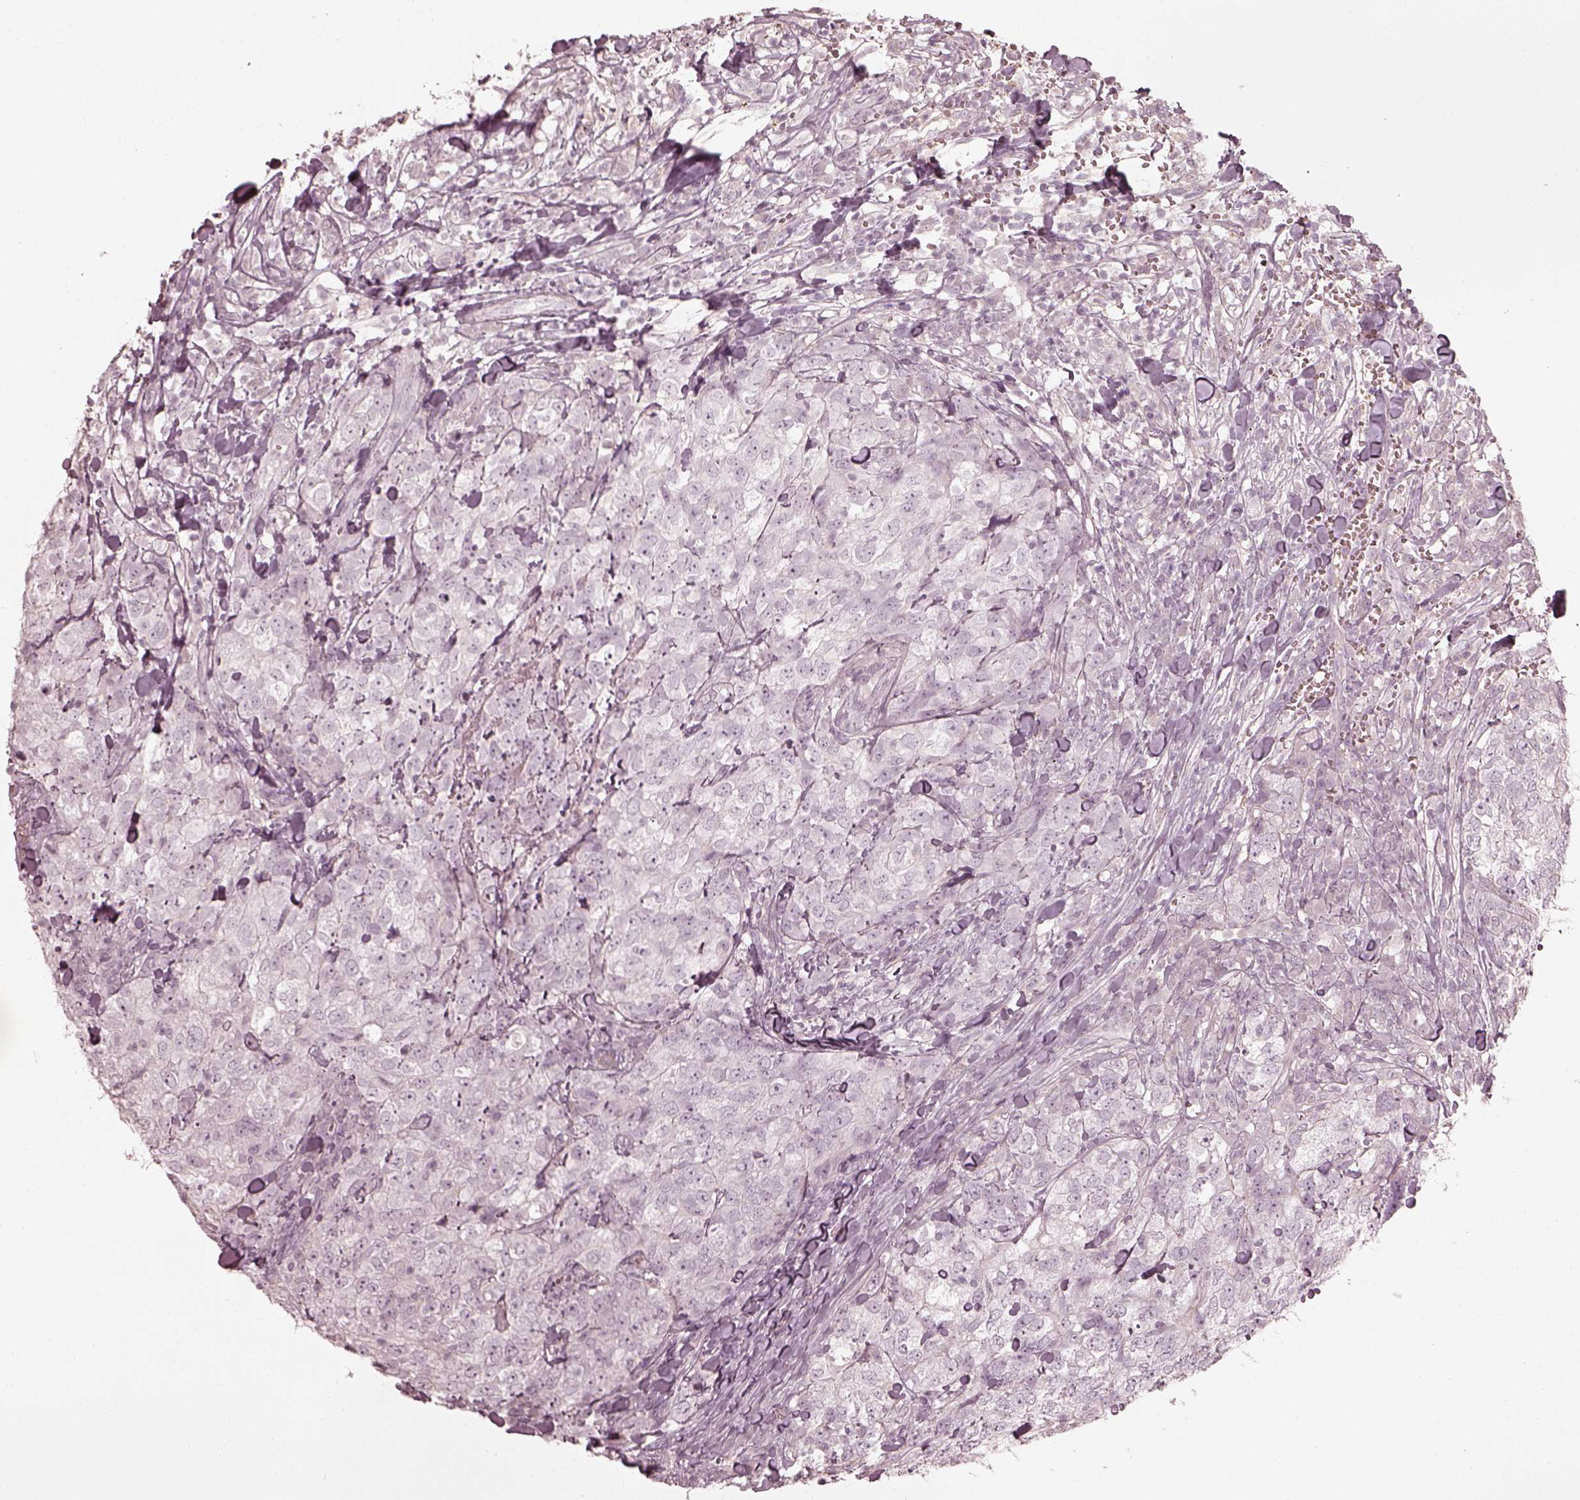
{"staining": {"intensity": "negative", "quantity": "none", "location": "none"}, "tissue": "breast cancer", "cell_type": "Tumor cells", "image_type": "cancer", "snomed": [{"axis": "morphology", "description": "Duct carcinoma"}, {"axis": "topography", "description": "Breast"}], "caption": "Immunohistochemical staining of human breast infiltrating ductal carcinoma displays no significant staining in tumor cells.", "gene": "PRLHR", "patient": {"sex": "female", "age": 30}}